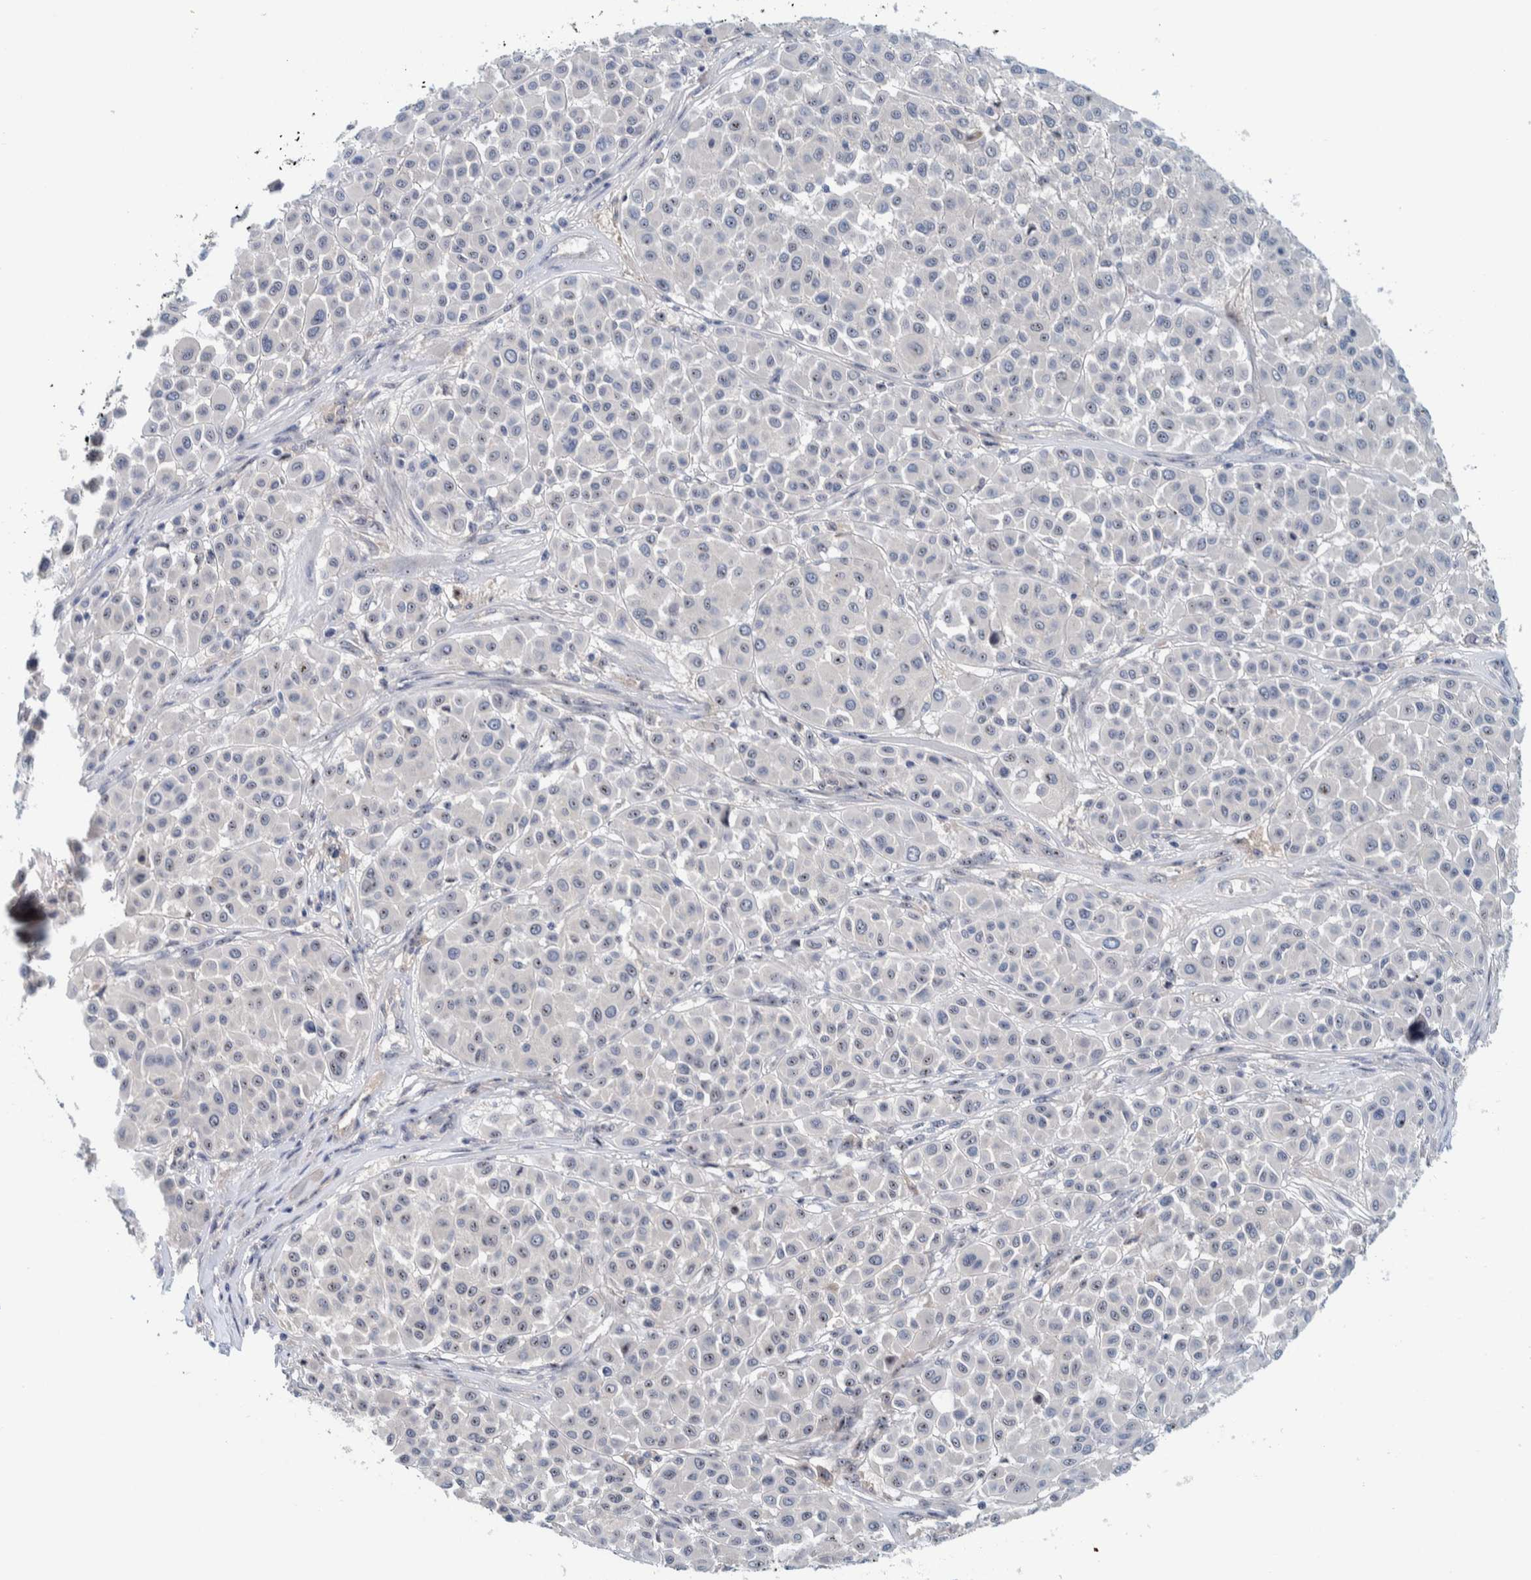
{"staining": {"intensity": "weak", "quantity": "<25%", "location": "nuclear"}, "tissue": "melanoma", "cell_type": "Tumor cells", "image_type": "cancer", "snomed": [{"axis": "morphology", "description": "Malignant melanoma, Metastatic site"}, {"axis": "topography", "description": "Soft tissue"}], "caption": "Histopathology image shows no significant protein positivity in tumor cells of malignant melanoma (metastatic site). Brightfield microscopy of IHC stained with DAB (3,3'-diaminobenzidine) (brown) and hematoxylin (blue), captured at high magnification.", "gene": "NOL11", "patient": {"sex": "male", "age": 41}}